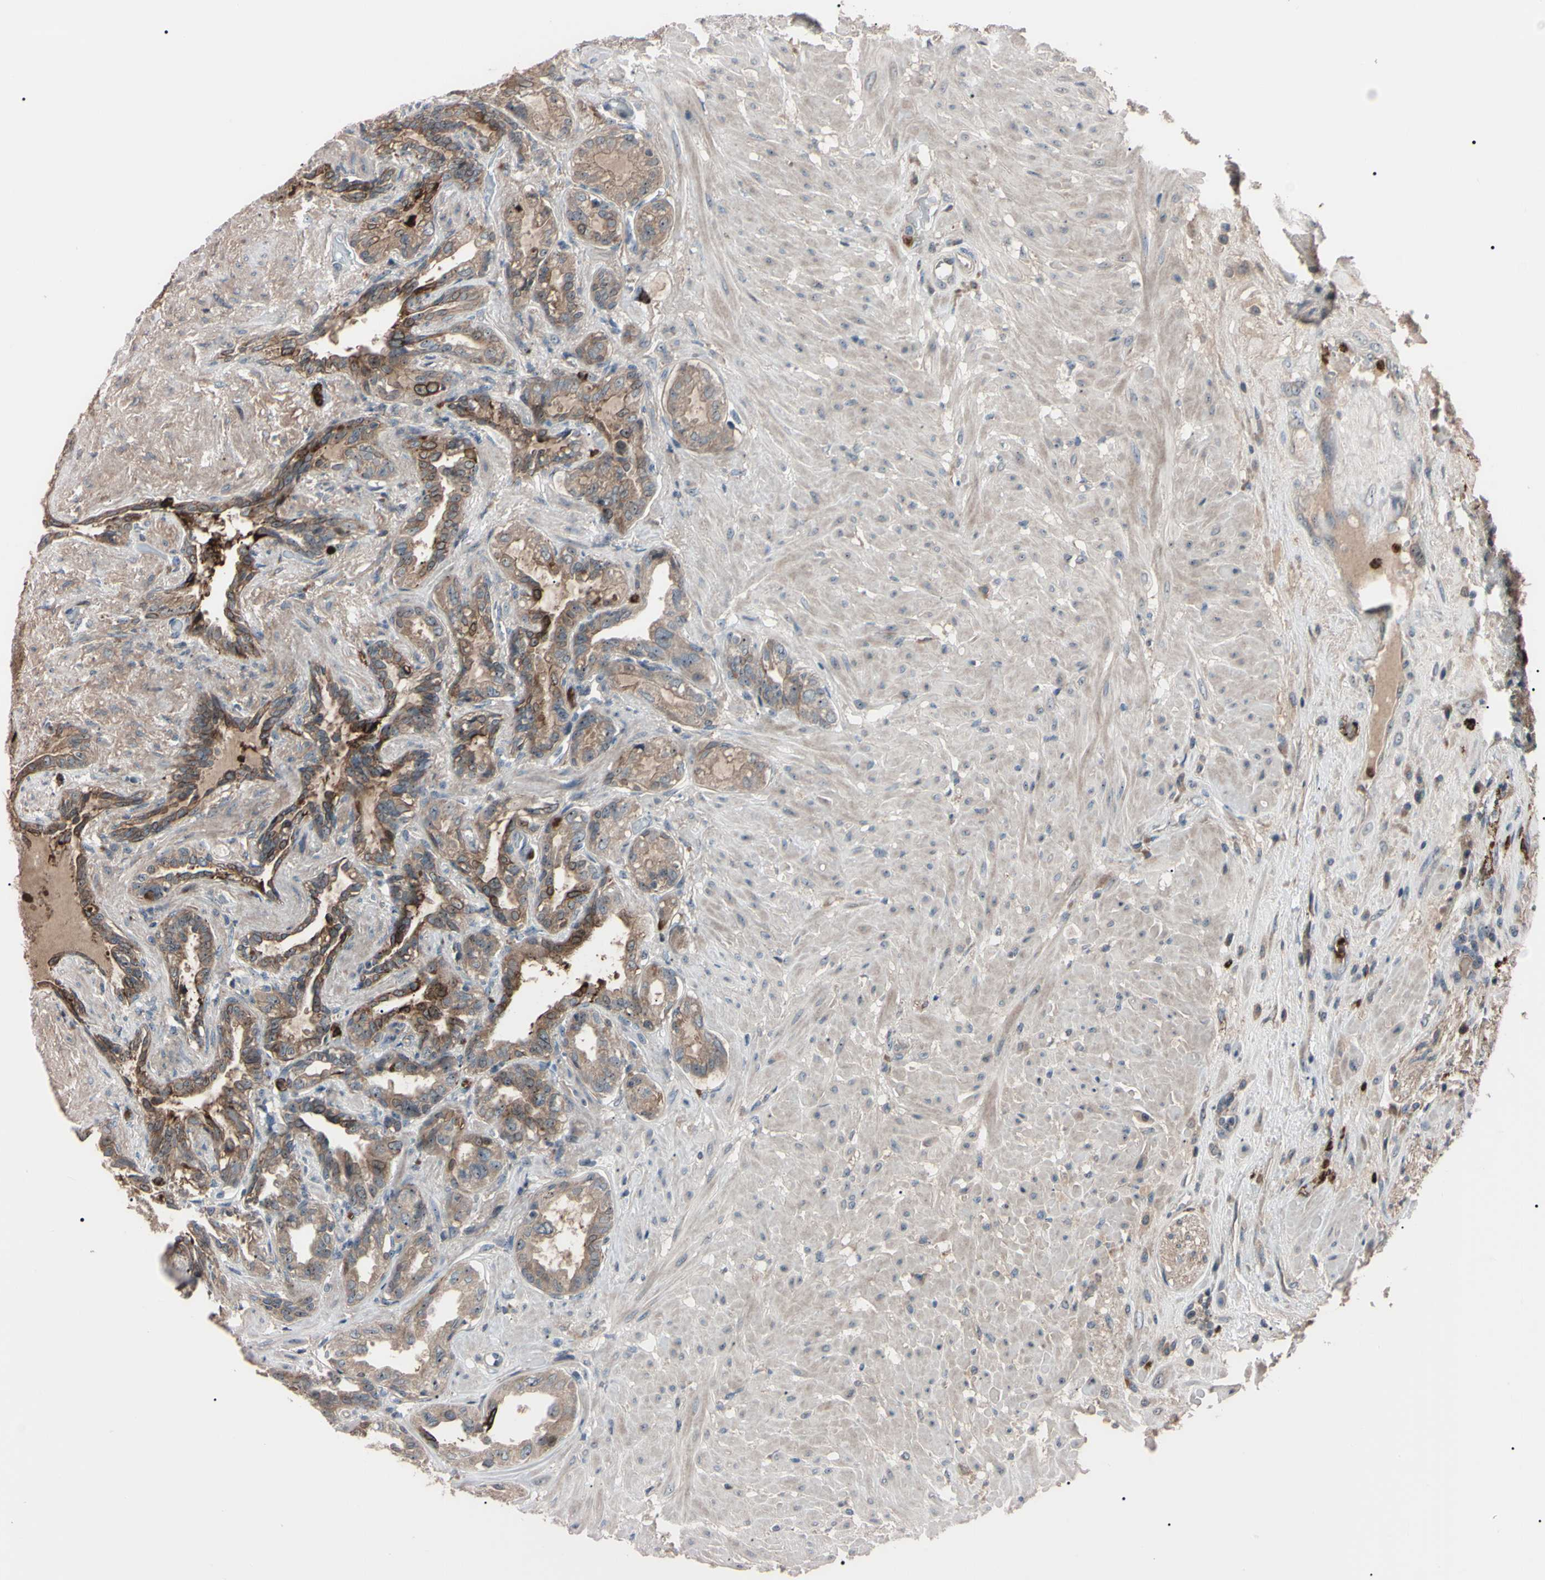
{"staining": {"intensity": "moderate", "quantity": "25%-75%", "location": "cytoplasmic/membranous"}, "tissue": "seminal vesicle", "cell_type": "Glandular cells", "image_type": "normal", "snomed": [{"axis": "morphology", "description": "Normal tissue, NOS"}, {"axis": "topography", "description": "Seminal veicle"}], "caption": "Benign seminal vesicle was stained to show a protein in brown. There is medium levels of moderate cytoplasmic/membranous expression in about 25%-75% of glandular cells. Using DAB (3,3'-diaminobenzidine) (brown) and hematoxylin (blue) stains, captured at high magnification using brightfield microscopy.", "gene": "TRAF5", "patient": {"sex": "male", "age": 61}}